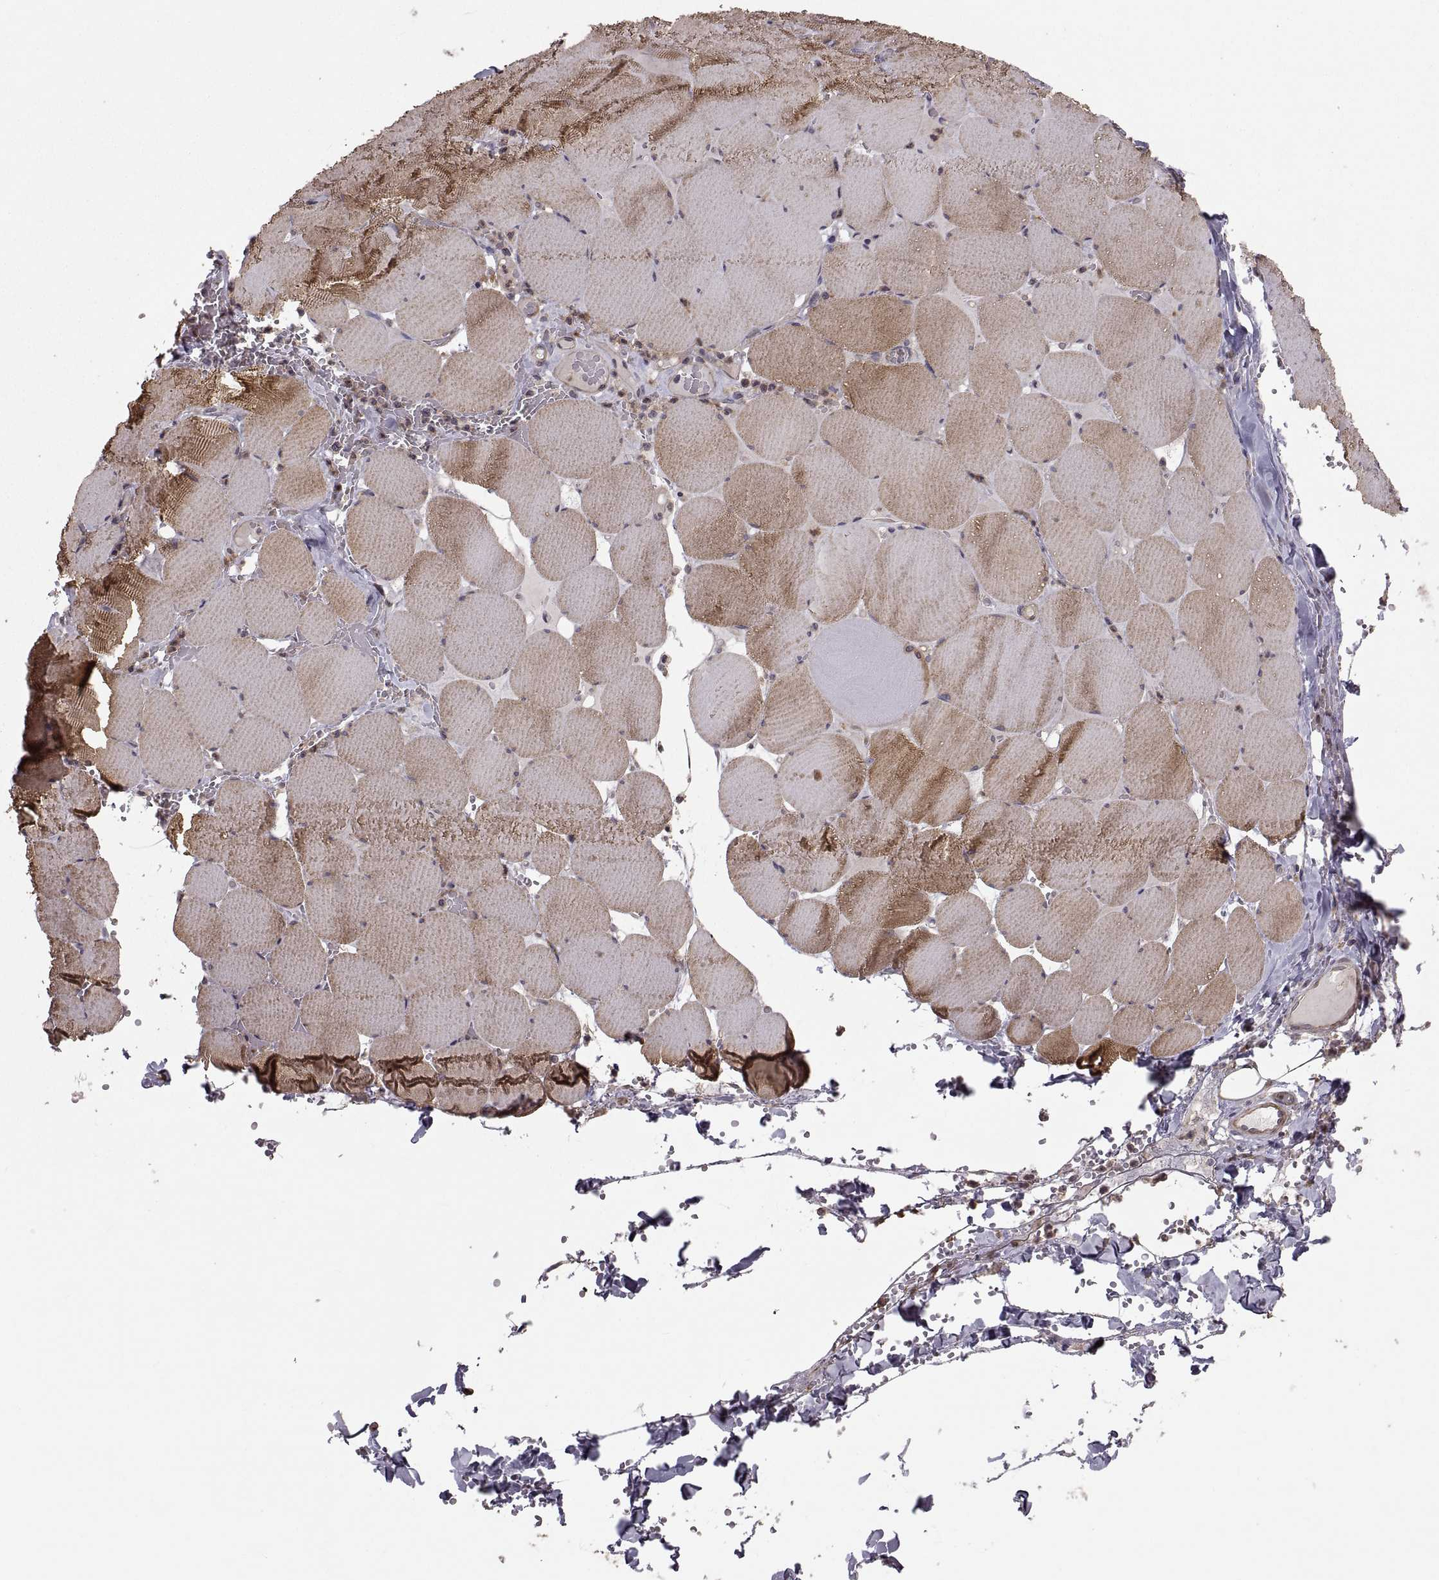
{"staining": {"intensity": "moderate", "quantity": "25%-75%", "location": "cytoplasmic/membranous"}, "tissue": "skeletal muscle", "cell_type": "Myocytes", "image_type": "normal", "snomed": [{"axis": "morphology", "description": "Normal tissue, NOS"}, {"axis": "morphology", "description": "Malignant melanoma, Metastatic site"}, {"axis": "topography", "description": "Skeletal muscle"}], "caption": "Protein analysis of unremarkable skeletal muscle exhibits moderate cytoplasmic/membranous positivity in approximately 25%-75% of myocytes. The staining is performed using DAB brown chromogen to label protein expression. The nuclei are counter-stained blue using hematoxylin.", "gene": "PMM2", "patient": {"sex": "male", "age": 50}}